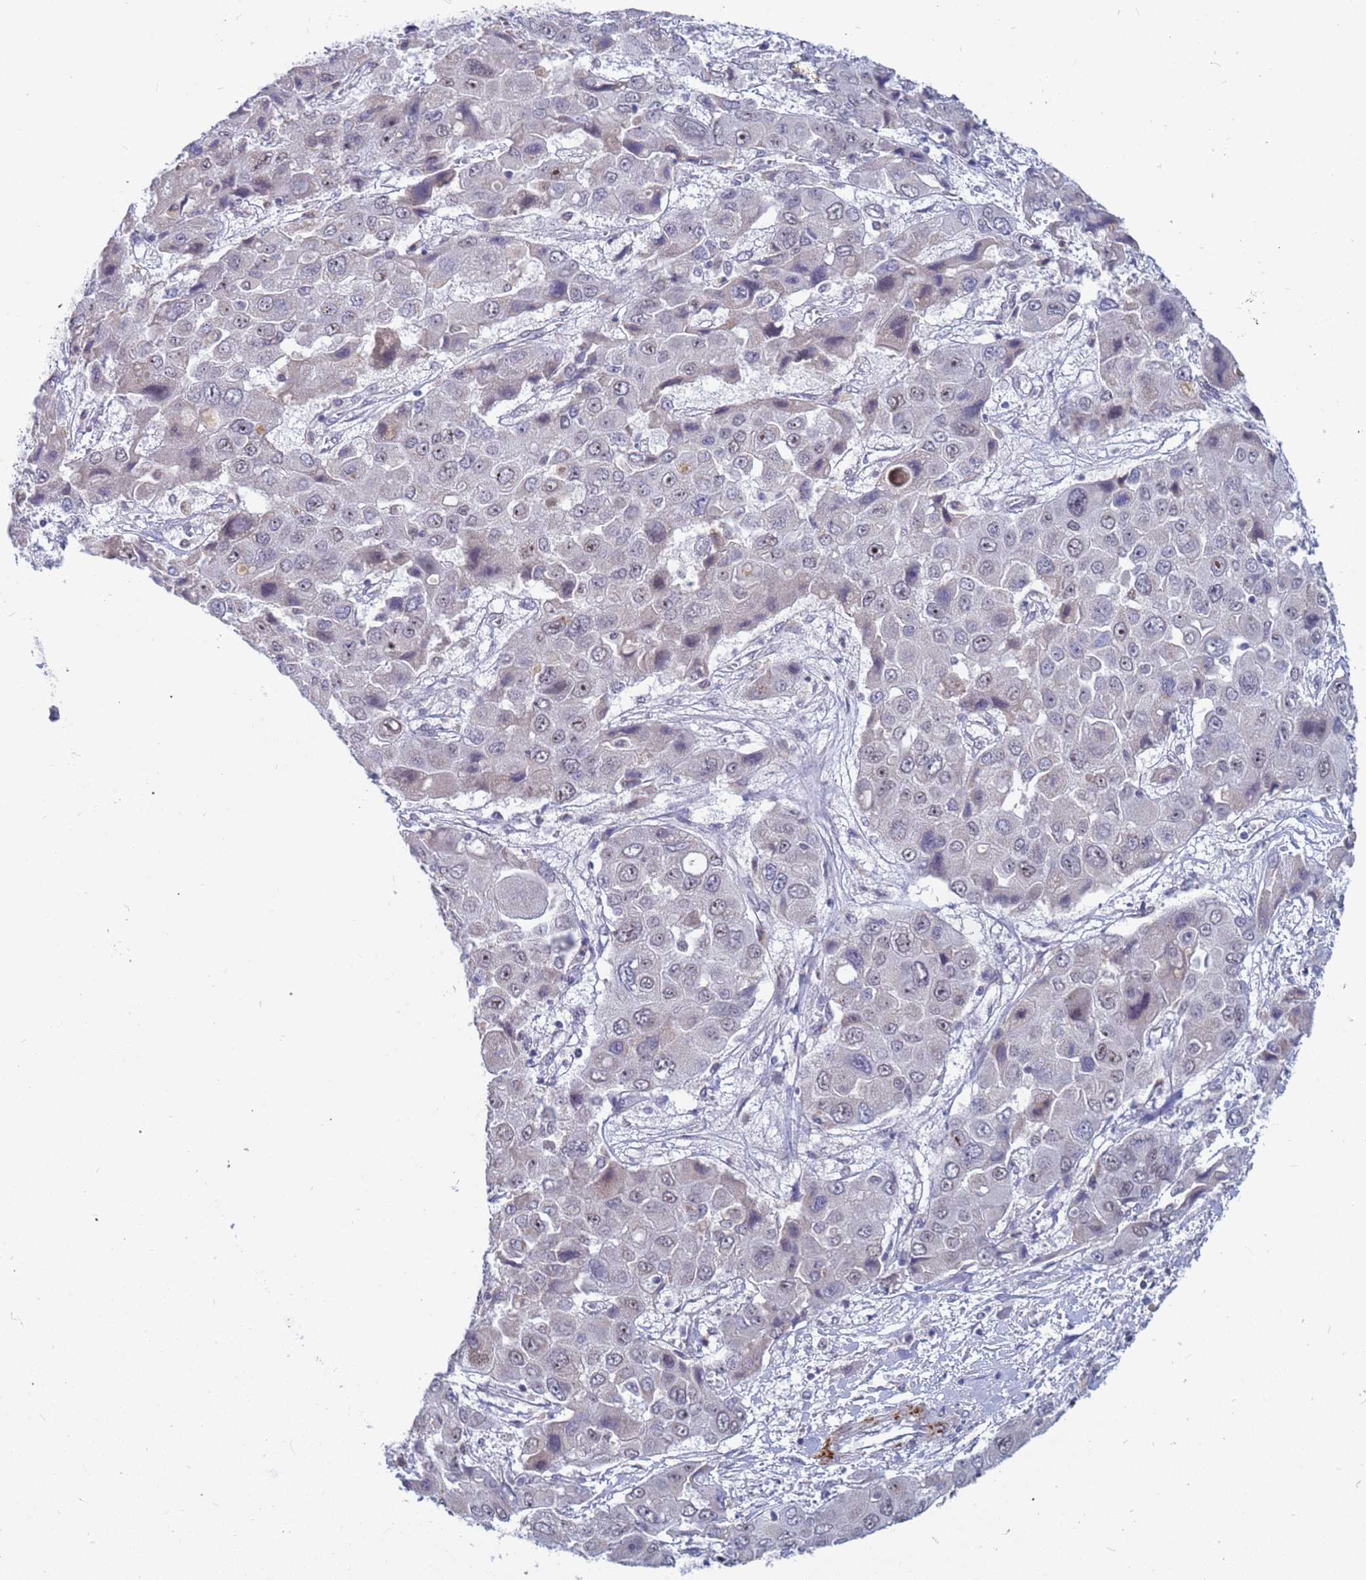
{"staining": {"intensity": "weak", "quantity": "<25%", "location": "nuclear"}, "tissue": "liver cancer", "cell_type": "Tumor cells", "image_type": "cancer", "snomed": [{"axis": "morphology", "description": "Cholangiocarcinoma"}, {"axis": "topography", "description": "Liver"}], "caption": "This image is of liver cancer (cholangiocarcinoma) stained with immunohistochemistry (IHC) to label a protein in brown with the nuclei are counter-stained blue. There is no expression in tumor cells.", "gene": "CXorf65", "patient": {"sex": "male", "age": 67}}